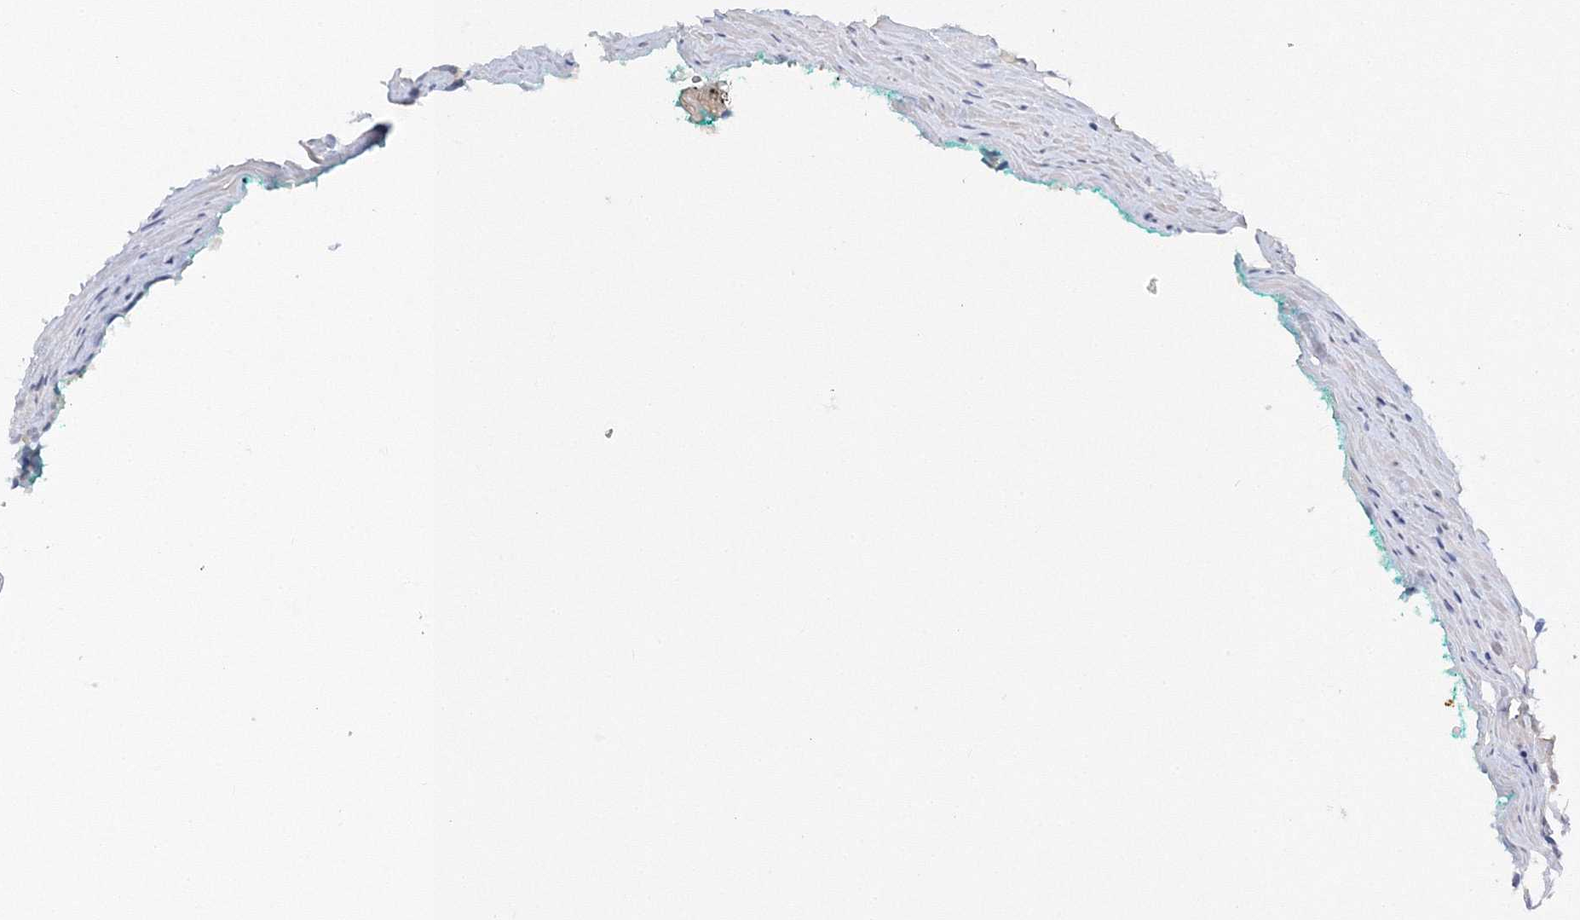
{"staining": {"intensity": "negative", "quantity": "none", "location": "none"}, "tissue": "prostate cancer", "cell_type": "Tumor cells", "image_type": "cancer", "snomed": [{"axis": "morphology", "description": "Adenocarcinoma, High grade"}, {"axis": "topography", "description": "Prostate"}], "caption": "An IHC image of prostate cancer (high-grade adenocarcinoma) is shown. There is no staining in tumor cells of prostate cancer (high-grade adenocarcinoma).", "gene": "SH3BP5", "patient": {"sex": "male", "age": 73}}